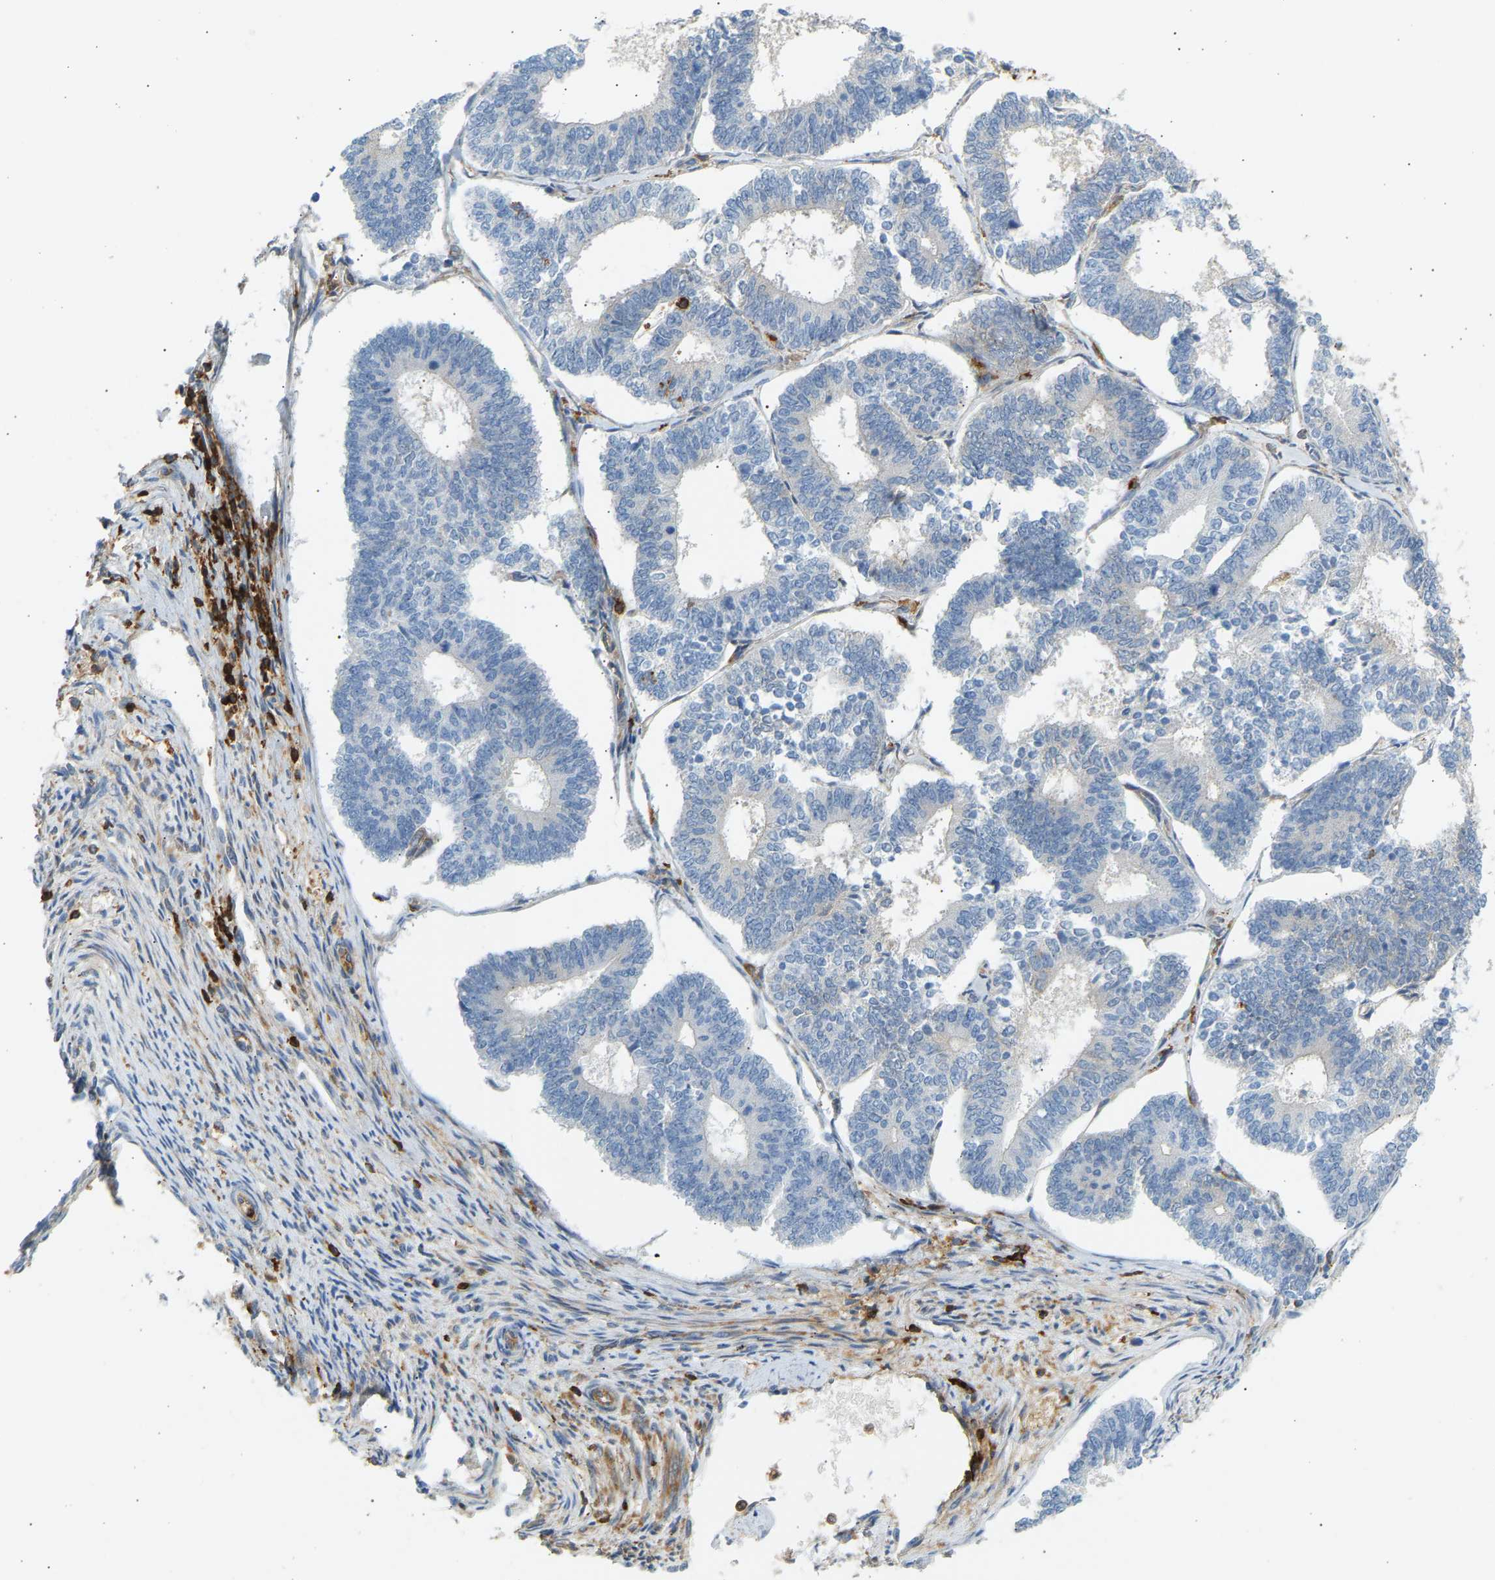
{"staining": {"intensity": "negative", "quantity": "none", "location": "none"}, "tissue": "endometrial cancer", "cell_type": "Tumor cells", "image_type": "cancer", "snomed": [{"axis": "morphology", "description": "Adenocarcinoma, NOS"}, {"axis": "topography", "description": "Endometrium"}], "caption": "A high-resolution histopathology image shows immunohistochemistry staining of adenocarcinoma (endometrial), which reveals no significant expression in tumor cells.", "gene": "FNBP1", "patient": {"sex": "female", "age": 70}}